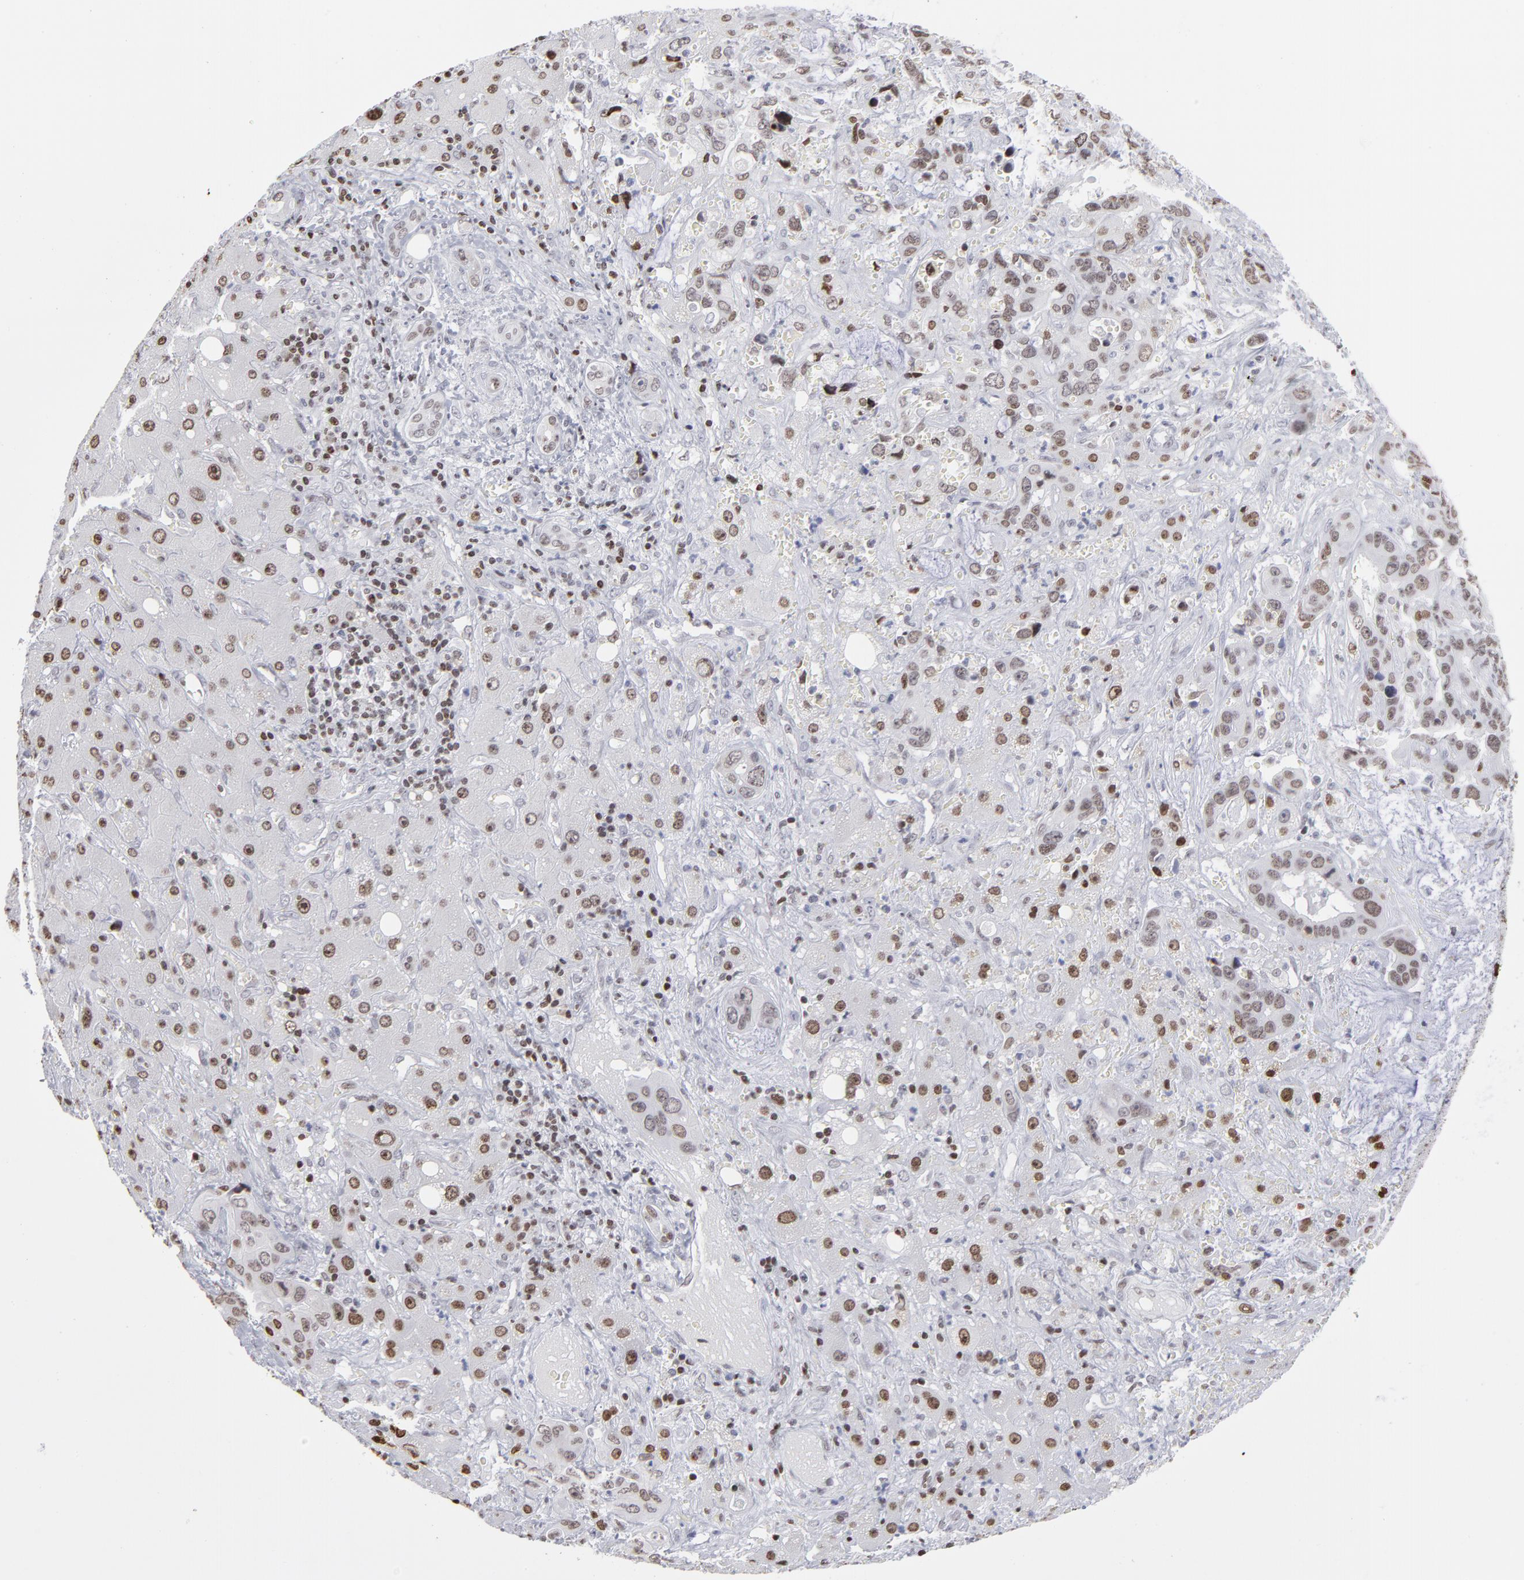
{"staining": {"intensity": "moderate", "quantity": "25%-75%", "location": "nuclear"}, "tissue": "liver cancer", "cell_type": "Tumor cells", "image_type": "cancer", "snomed": [{"axis": "morphology", "description": "Cholangiocarcinoma"}, {"axis": "topography", "description": "Liver"}], "caption": "This micrograph exhibits immunohistochemistry (IHC) staining of liver cancer, with medium moderate nuclear expression in approximately 25%-75% of tumor cells.", "gene": "PARP1", "patient": {"sex": "female", "age": 65}}